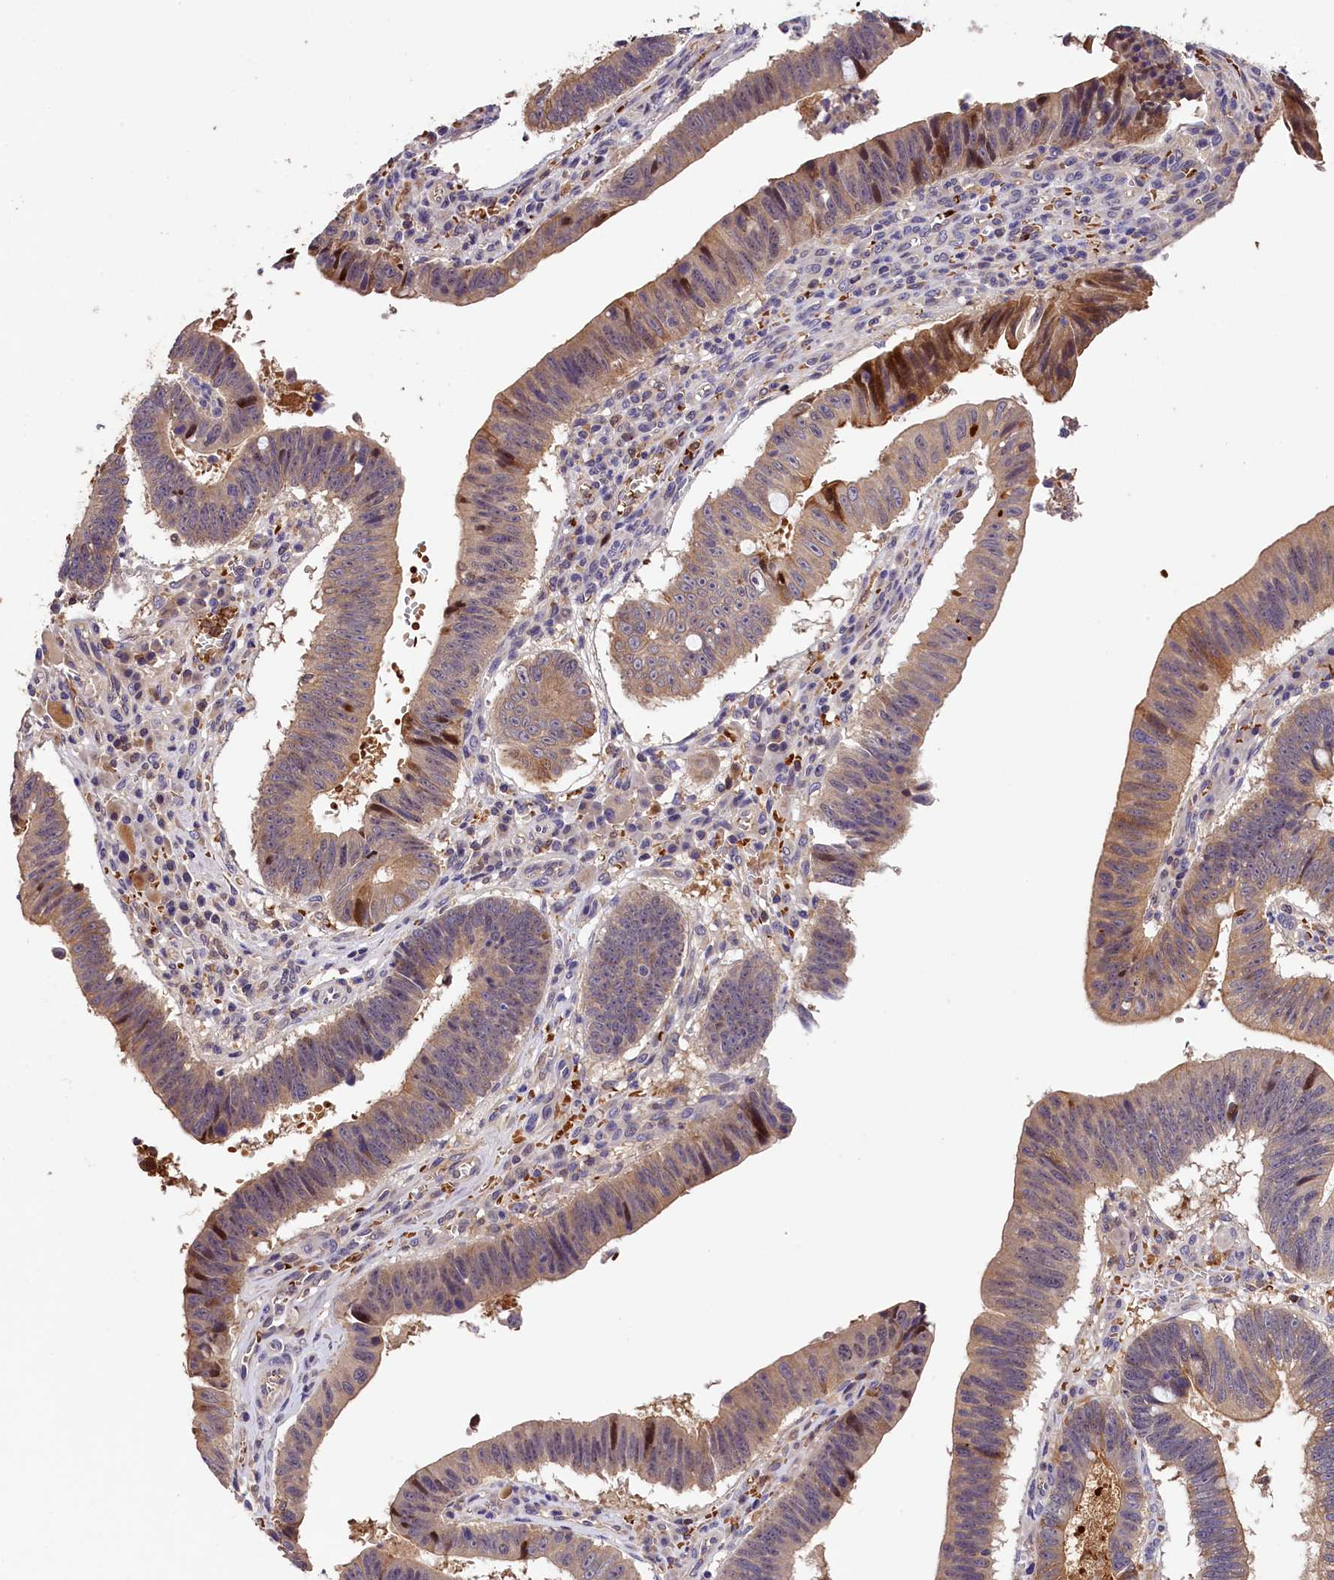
{"staining": {"intensity": "weak", "quantity": "25%-75%", "location": "cytoplasmic/membranous"}, "tissue": "stomach cancer", "cell_type": "Tumor cells", "image_type": "cancer", "snomed": [{"axis": "morphology", "description": "Adenocarcinoma, NOS"}, {"axis": "topography", "description": "Stomach"}], "caption": "Immunohistochemistry (IHC) of human stomach adenocarcinoma exhibits low levels of weak cytoplasmic/membranous staining in approximately 25%-75% of tumor cells.", "gene": "PHAF1", "patient": {"sex": "male", "age": 59}}